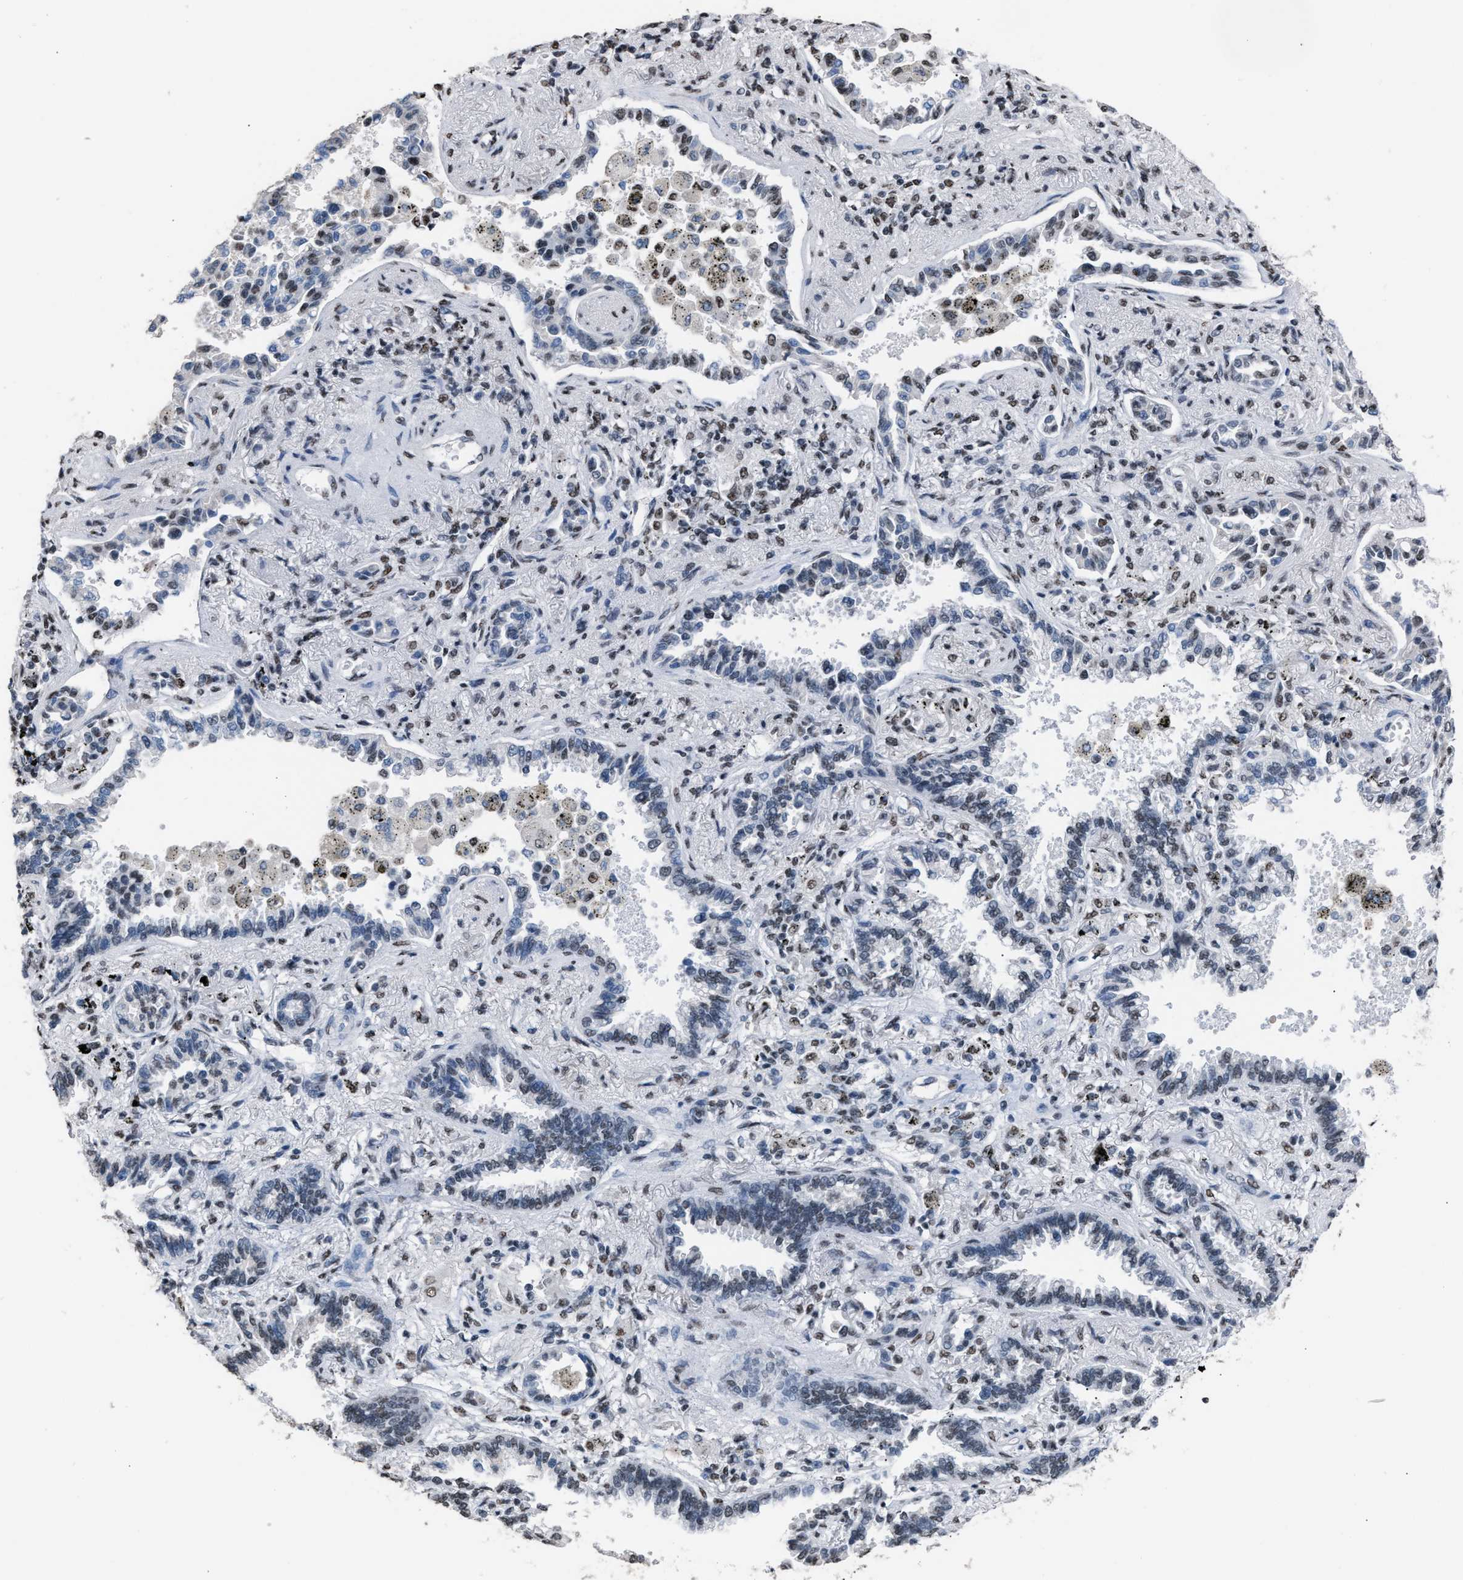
{"staining": {"intensity": "negative", "quantity": "none", "location": "none"}, "tissue": "lung cancer", "cell_type": "Tumor cells", "image_type": "cancer", "snomed": [{"axis": "morphology", "description": "Normal tissue, NOS"}, {"axis": "morphology", "description": "Adenocarcinoma, NOS"}, {"axis": "topography", "description": "Lung"}], "caption": "A micrograph of lung cancer (adenocarcinoma) stained for a protein demonstrates no brown staining in tumor cells. (DAB (3,3'-diaminobenzidine) IHC visualized using brightfield microscopy, high magnification).", "gene": "CCAR2", "patient": {"sex": "male", "age": 59}}